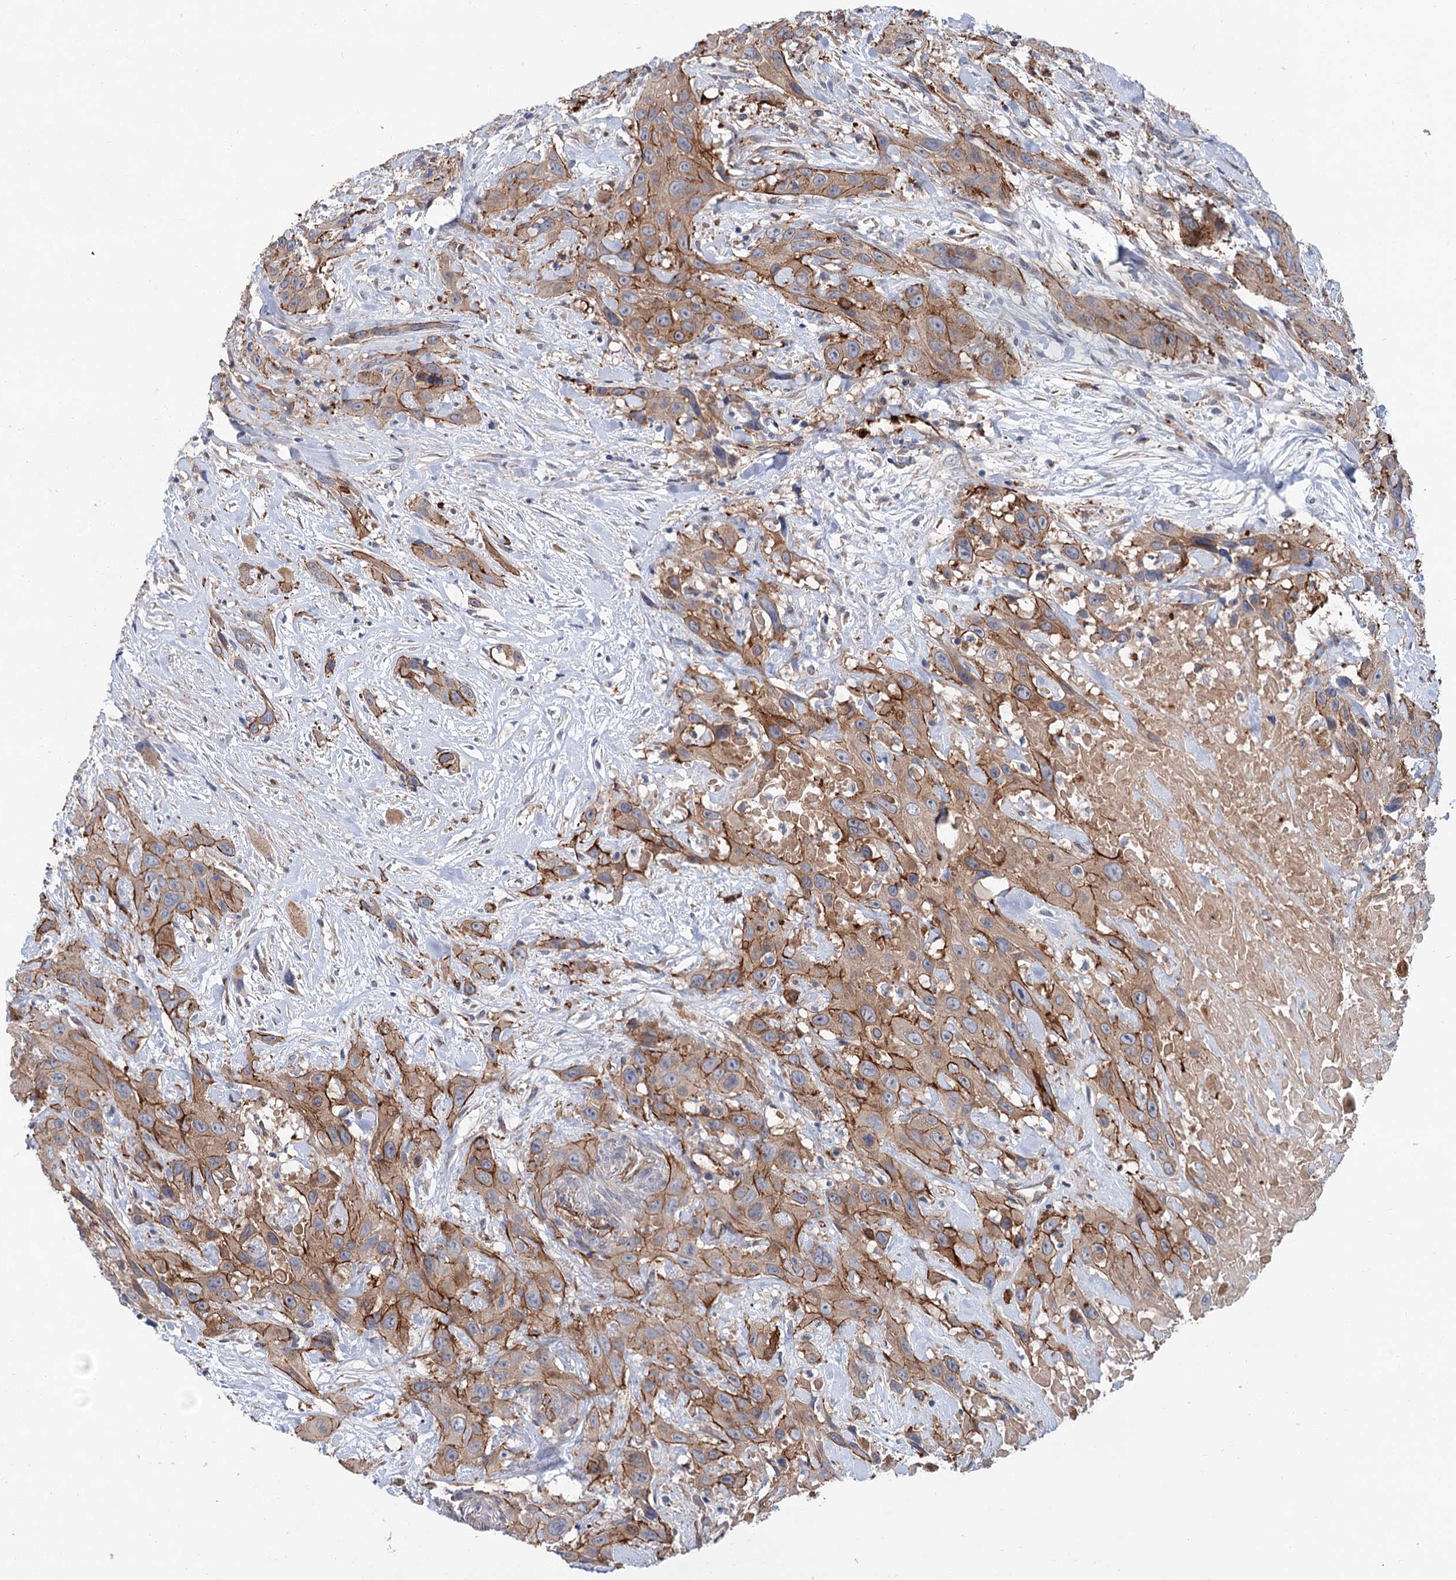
{"staining": {"intensity": "moderate", "quantity": ">75%", "location": "cytoplasmic/membranous"}, "tissue": "head and neck cancer", "cell_type": "Tumor cells", "image_type": "cancer", "snomed": [{"axis": "morphology", "description": "Squamous cell carcinoma, NOS"}, {"axis": "topography", "description": "Head-Neck"}], "caption": "The histopathology image demonstrates immunohistochemical staining of head and neck squamous cell carcinoma. There is moderate cytoplasmic/membranous staining is seen in approximately >75% of tumor cells.", "gene": "TMTC3", "patient": {"sex": "male", "age": 81}}